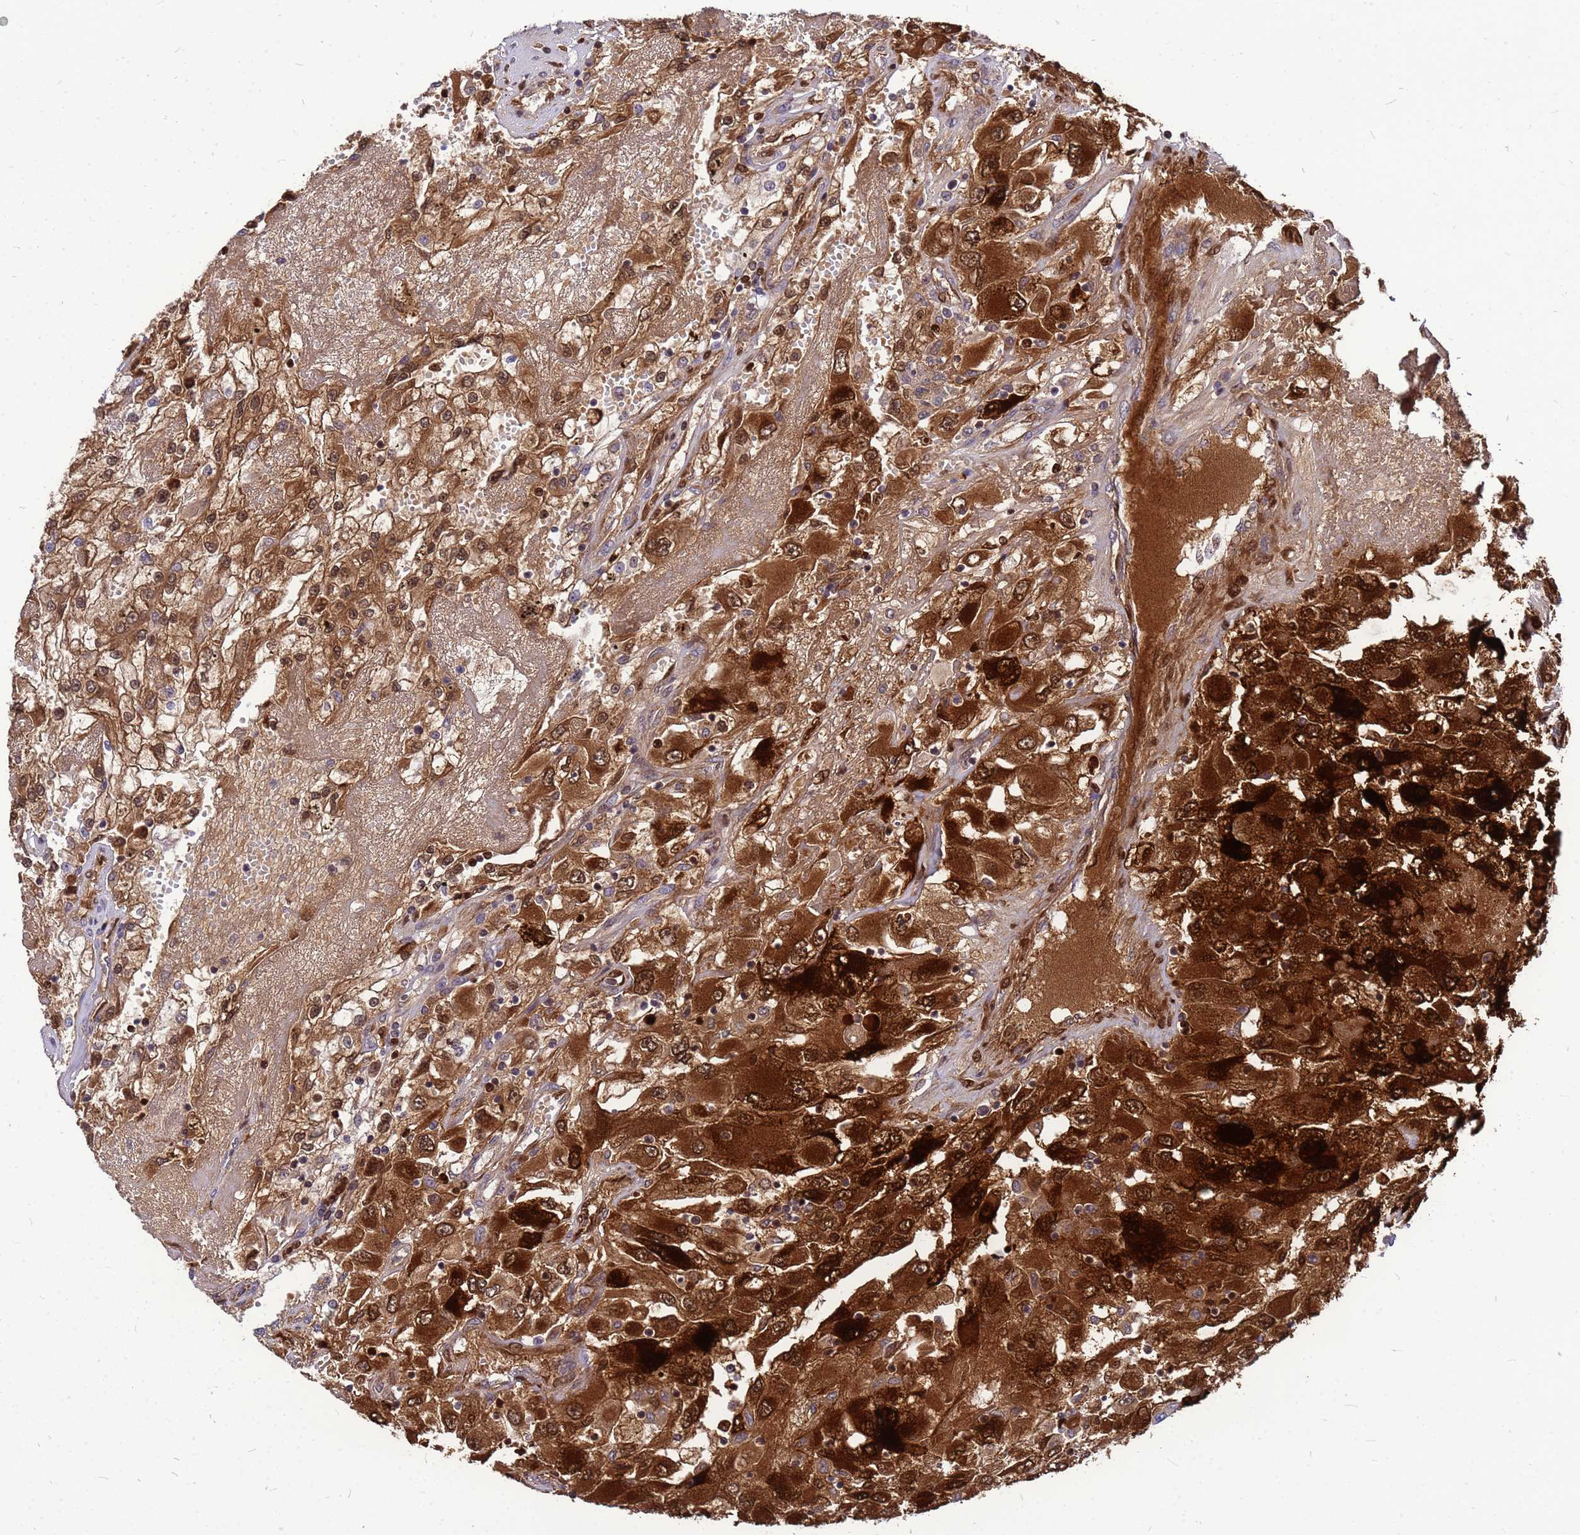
{"staining": {"intensity": "strong", "quantity": ">75%", "location": "cytoplasmic/membranous,nuclear"}, "tissue": "renal cancer", "cell_type": "Tumor cells", "image_type": "cancer", "snomed": [{"axis": "morphology", "description": "Adenocarcinoma, NOS"}, {"axis": "topography", "description": "Kidney"}], "caption": "Tumor cells reveal high levels of strong cytoplasmic/membranous and nuclear staining in approximately >75% of cells in human renal cancer. (IHC, brightfield microscopy, high magnification).", "gene": "CMC4", "patient": {"sex": "female", "age": 52}}